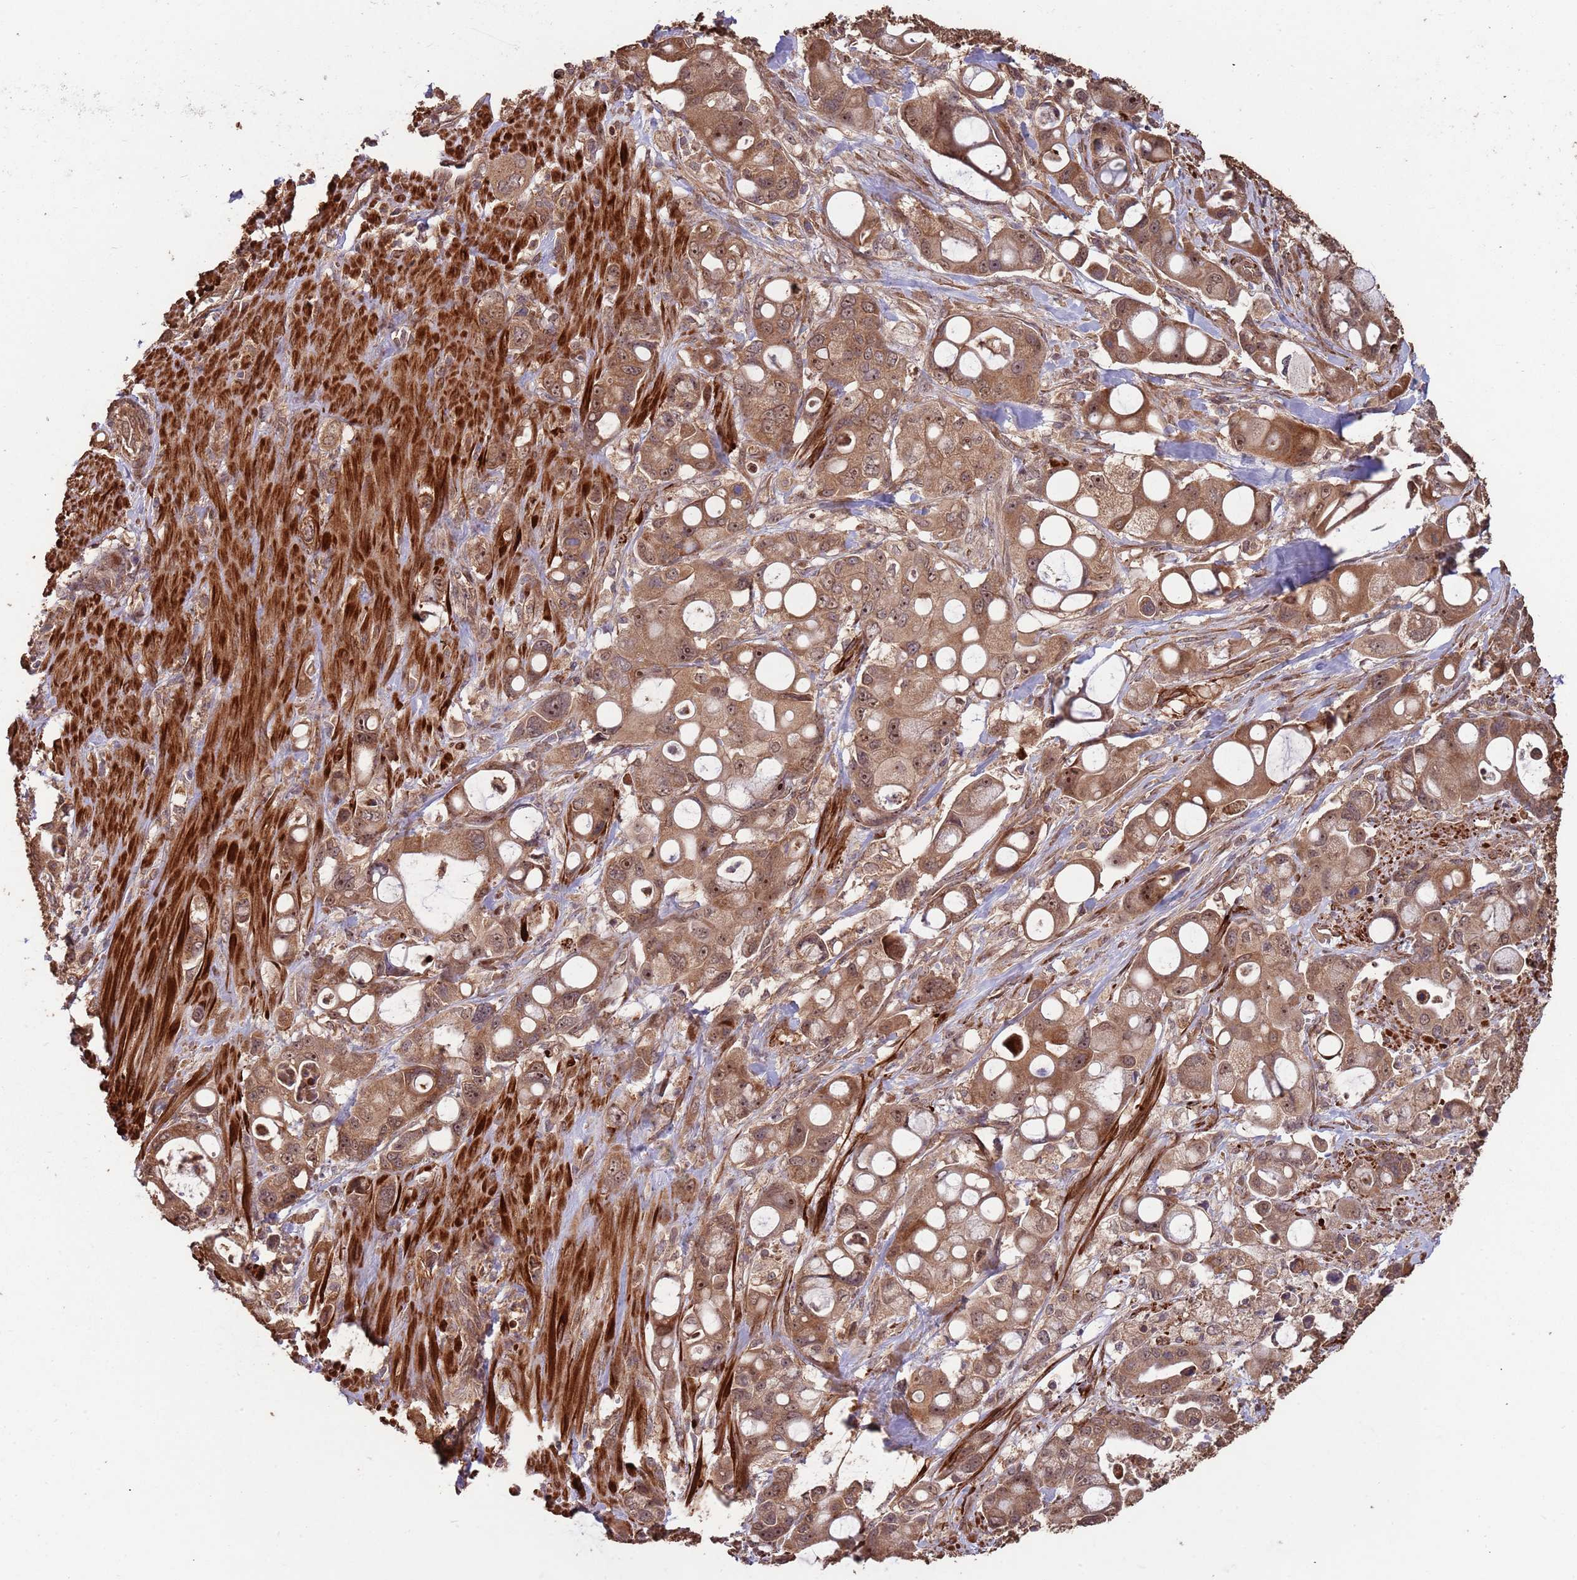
{"staining": {"intensity": "moderate", "quantity": ">75%", "location": "cytoplasmic/membranous,nuclear"}, "tissue": "pancreatic cancer", "cell_type": "Tumor cells", "image_type": "cancer", "snomed": [{"axis": "morphology", "description": "Adenocarcinoma, NOS"}, {"axis": "topography", "description": "Pancreas"}], "caption": "Moderate cytoplasmic/membranous and nuclear expression for a protein is appreciated in approximately >75% of tumor cells of adenocarcinoma (pancreatic) using immunohistochemistry.", "gene": "ZNF428", "patient": {"sex": "male", "age": 68}}